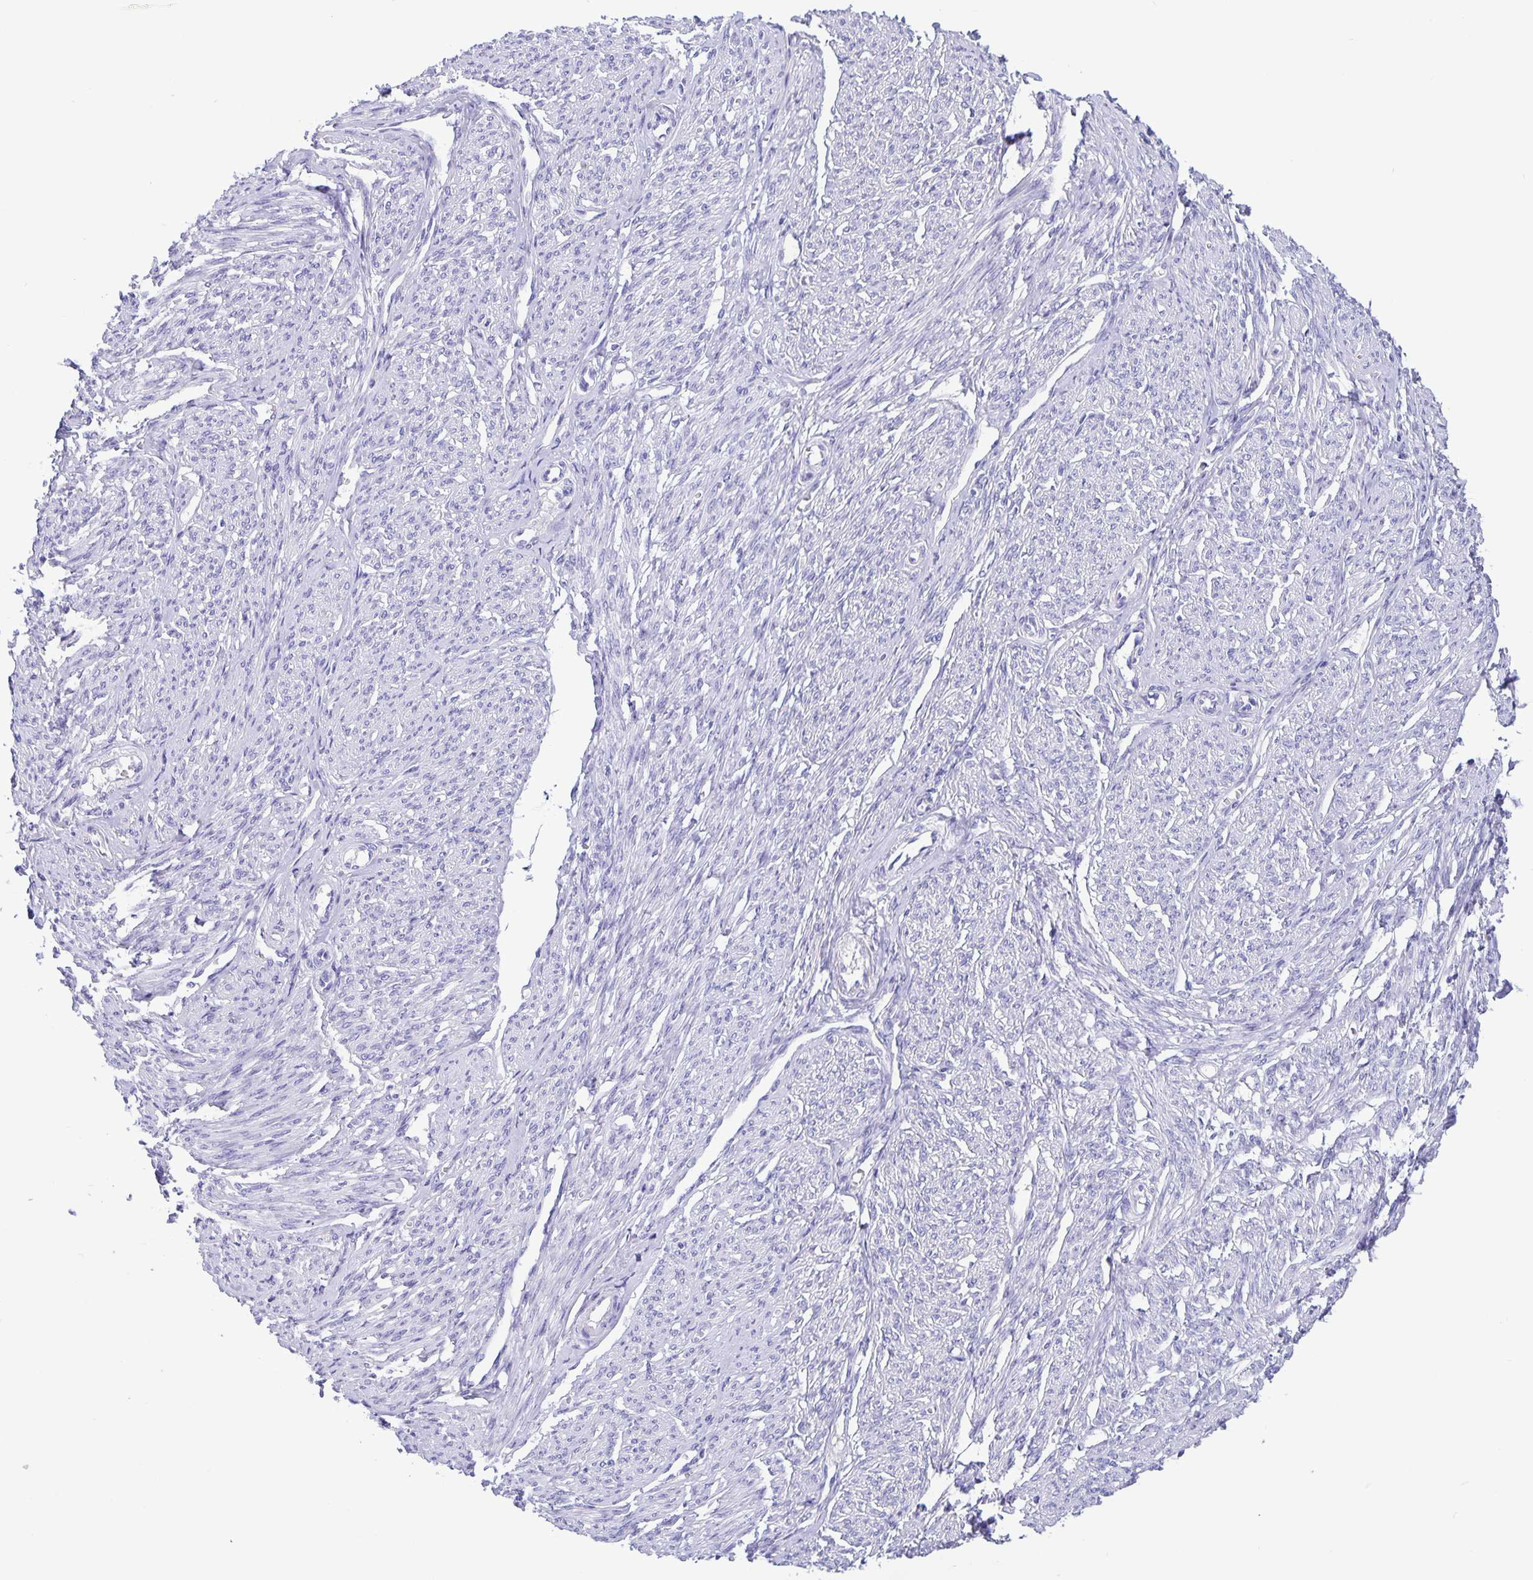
{"staining": {"intensity": "negative", "quantity": "none", "location": "none"}, "tissue": "smooth muscle", "cell_type": "Smooth muscle cells", "image_type": "normal", "snomed": [{"axis": "morphology", "description": "Normal tissue, NOS"}, {"axis": "topography", "description": "Smooth muscle"}], "caption": "The image displays no significant positivity in smooth muscle cells of smooth muscle.", "gene": "ERMN", "patient": {"sex": "female", "age": 65}}